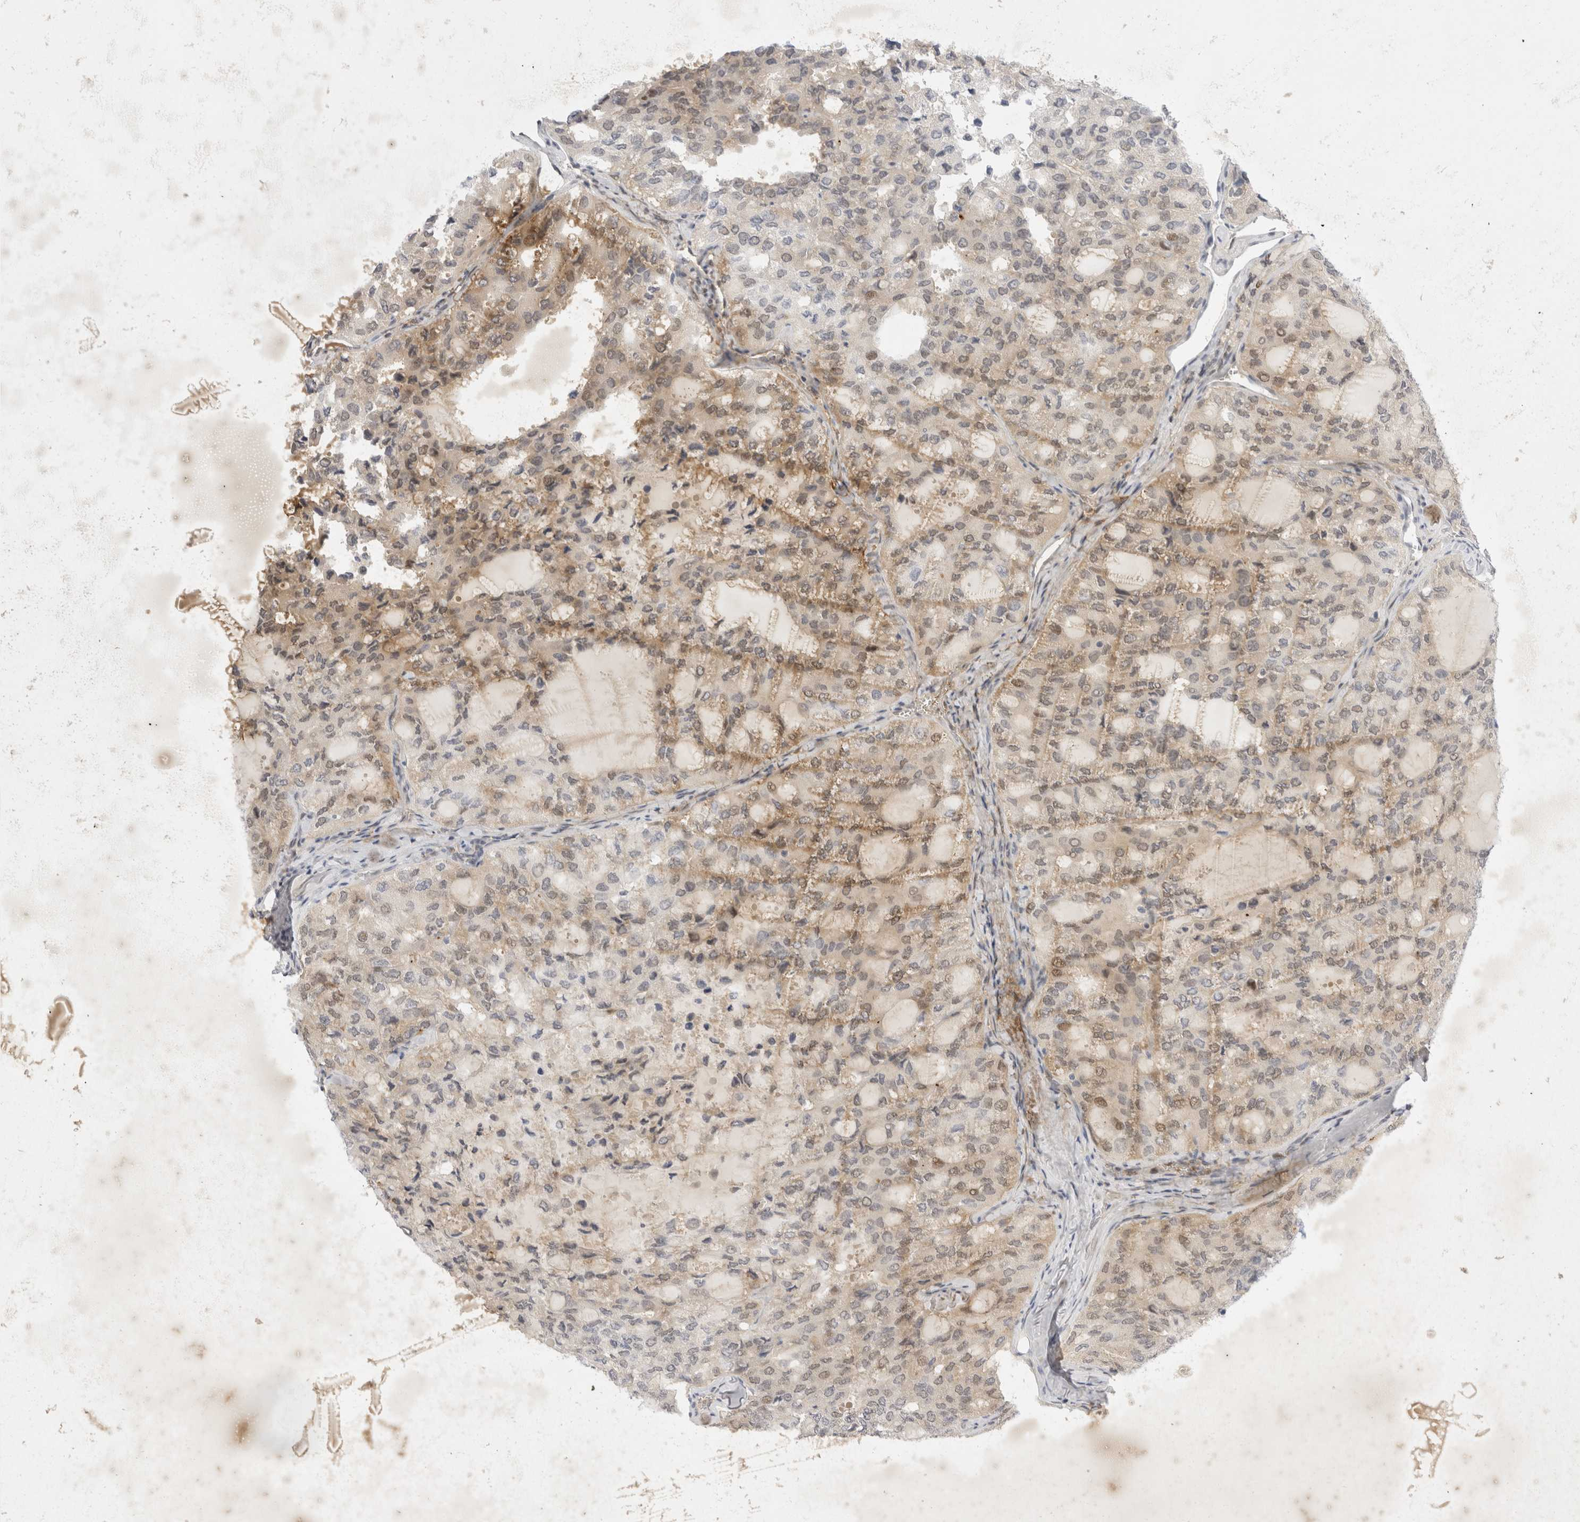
{"staining": {"intensity": "moderate", "quantity": "25%-75%", "location": "cytoplasmic/membranous"}, "tissue": "thyroid cancer", "cell_type": "Tumor cells", "image_type": "cancer", "snomed": [{"axis": "morphology", "description": "Follicular adenoma carcinoma, NOS"}, {"axis": "topography", "description": "Thyroid gland"}], "caption": "Immunohistochemical staining of thyroid cancer (follicular adenoma carcinoma) displays medium levels of moderate cytoplasmic/membranous expression in approximately 25%-75% of tumor cells.", "gene": "TOM1L2", "patient": {"sex": "male", "age": 75}}